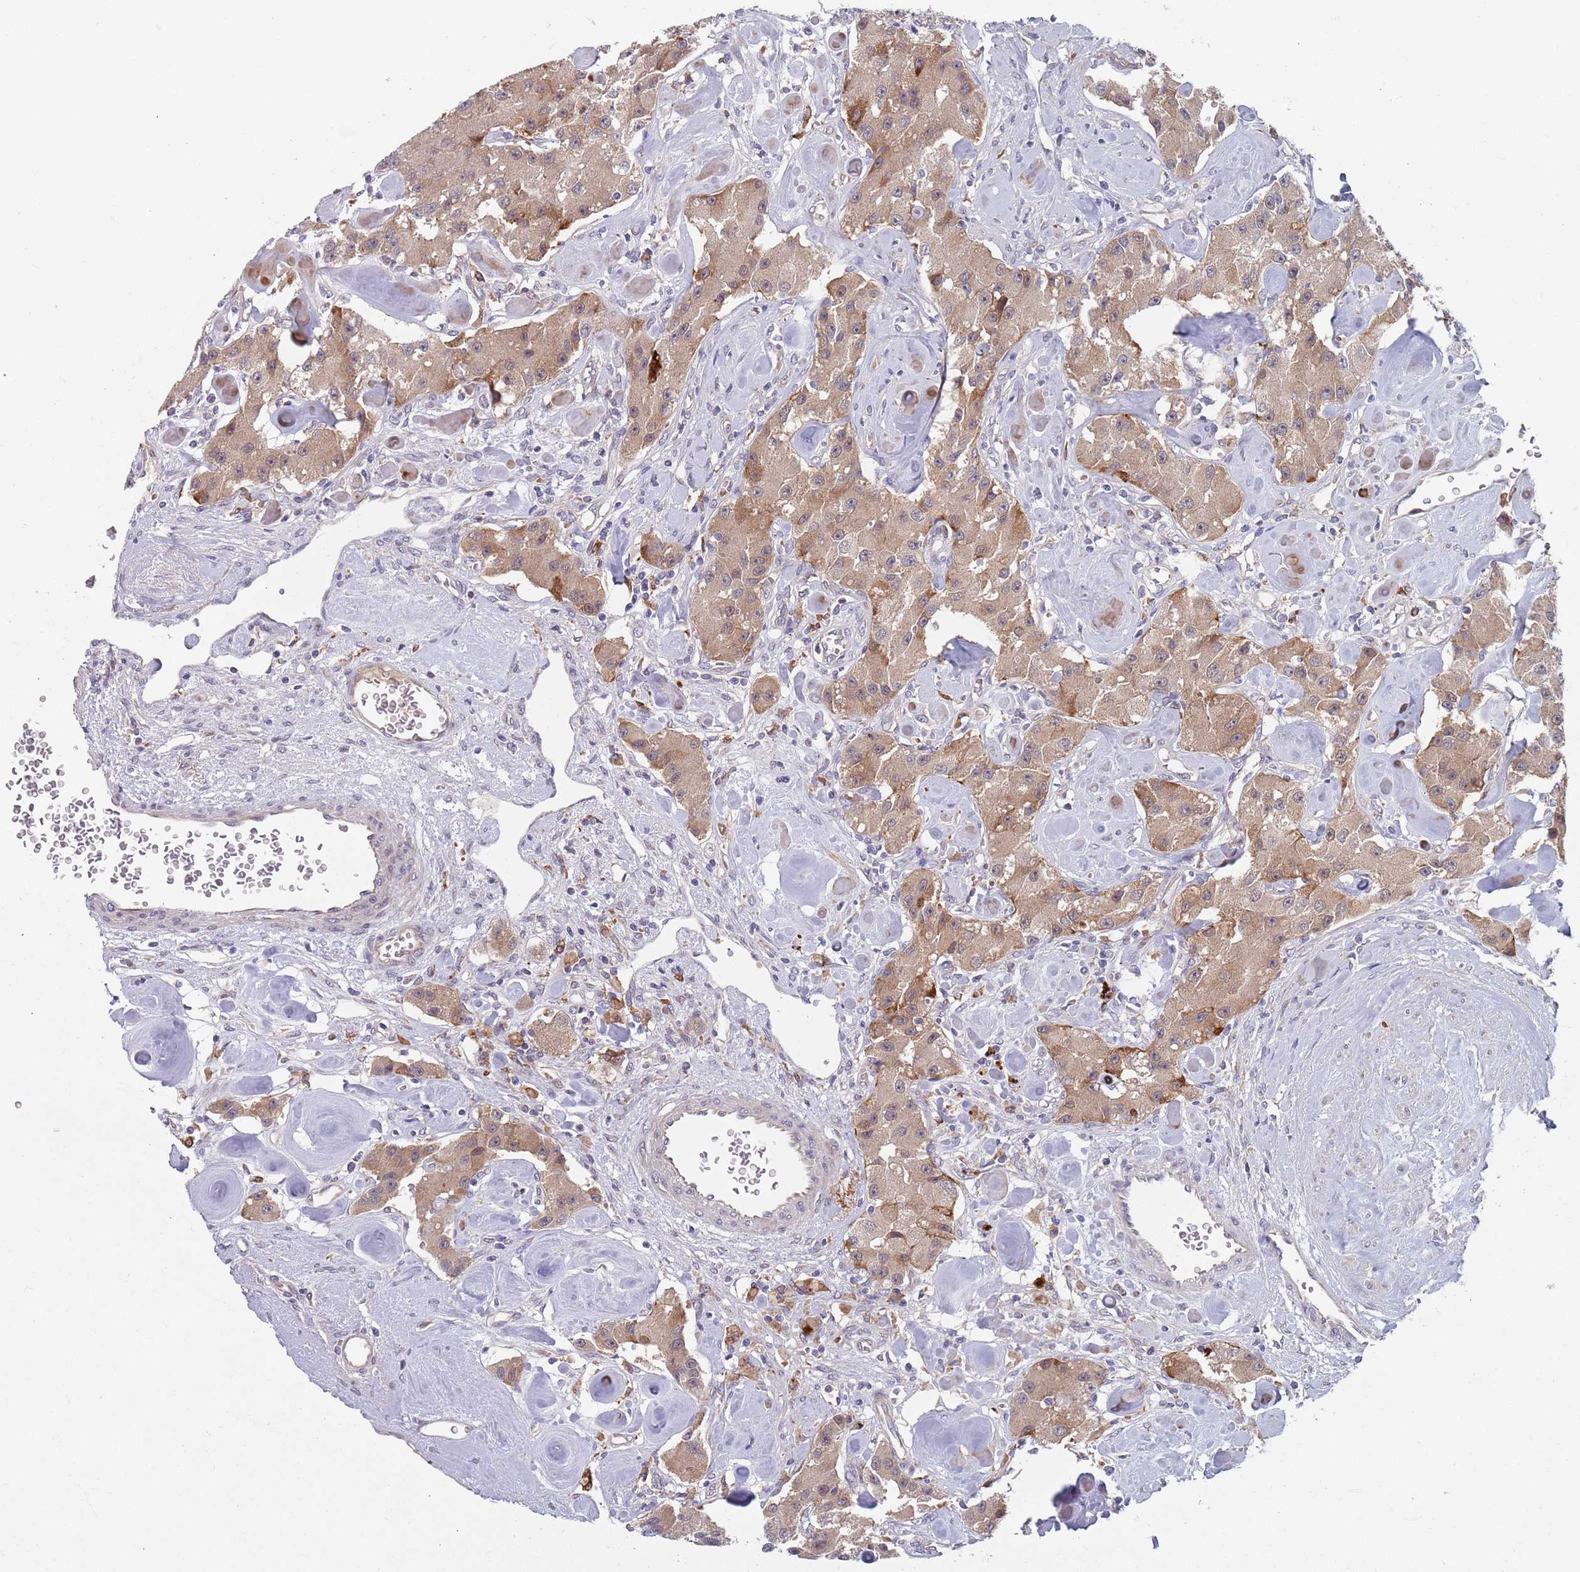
{"staining": {"intensity": "moderate", "quantity": ">75%", "location": "cytoplasmic/membranous"}, "tissue": "carcinoid", "cell_type": "Tumor cells", "image_type": "cancer", "snomed": [{"axis": "morphology", "description": "Carcinoid, malignant, NOS"}, {"axis": "topography", "description": "Pancreas"}], "caption": "Immunohistochemistry histopathology image of human carcinoid stained for a protein (brown), which displays medium levels of moderate cytoplasmic/membranous positivity in about >75% of tumor cells.", "gene": "ZNF140", "patient": {"sex": "male", "age": 41}}